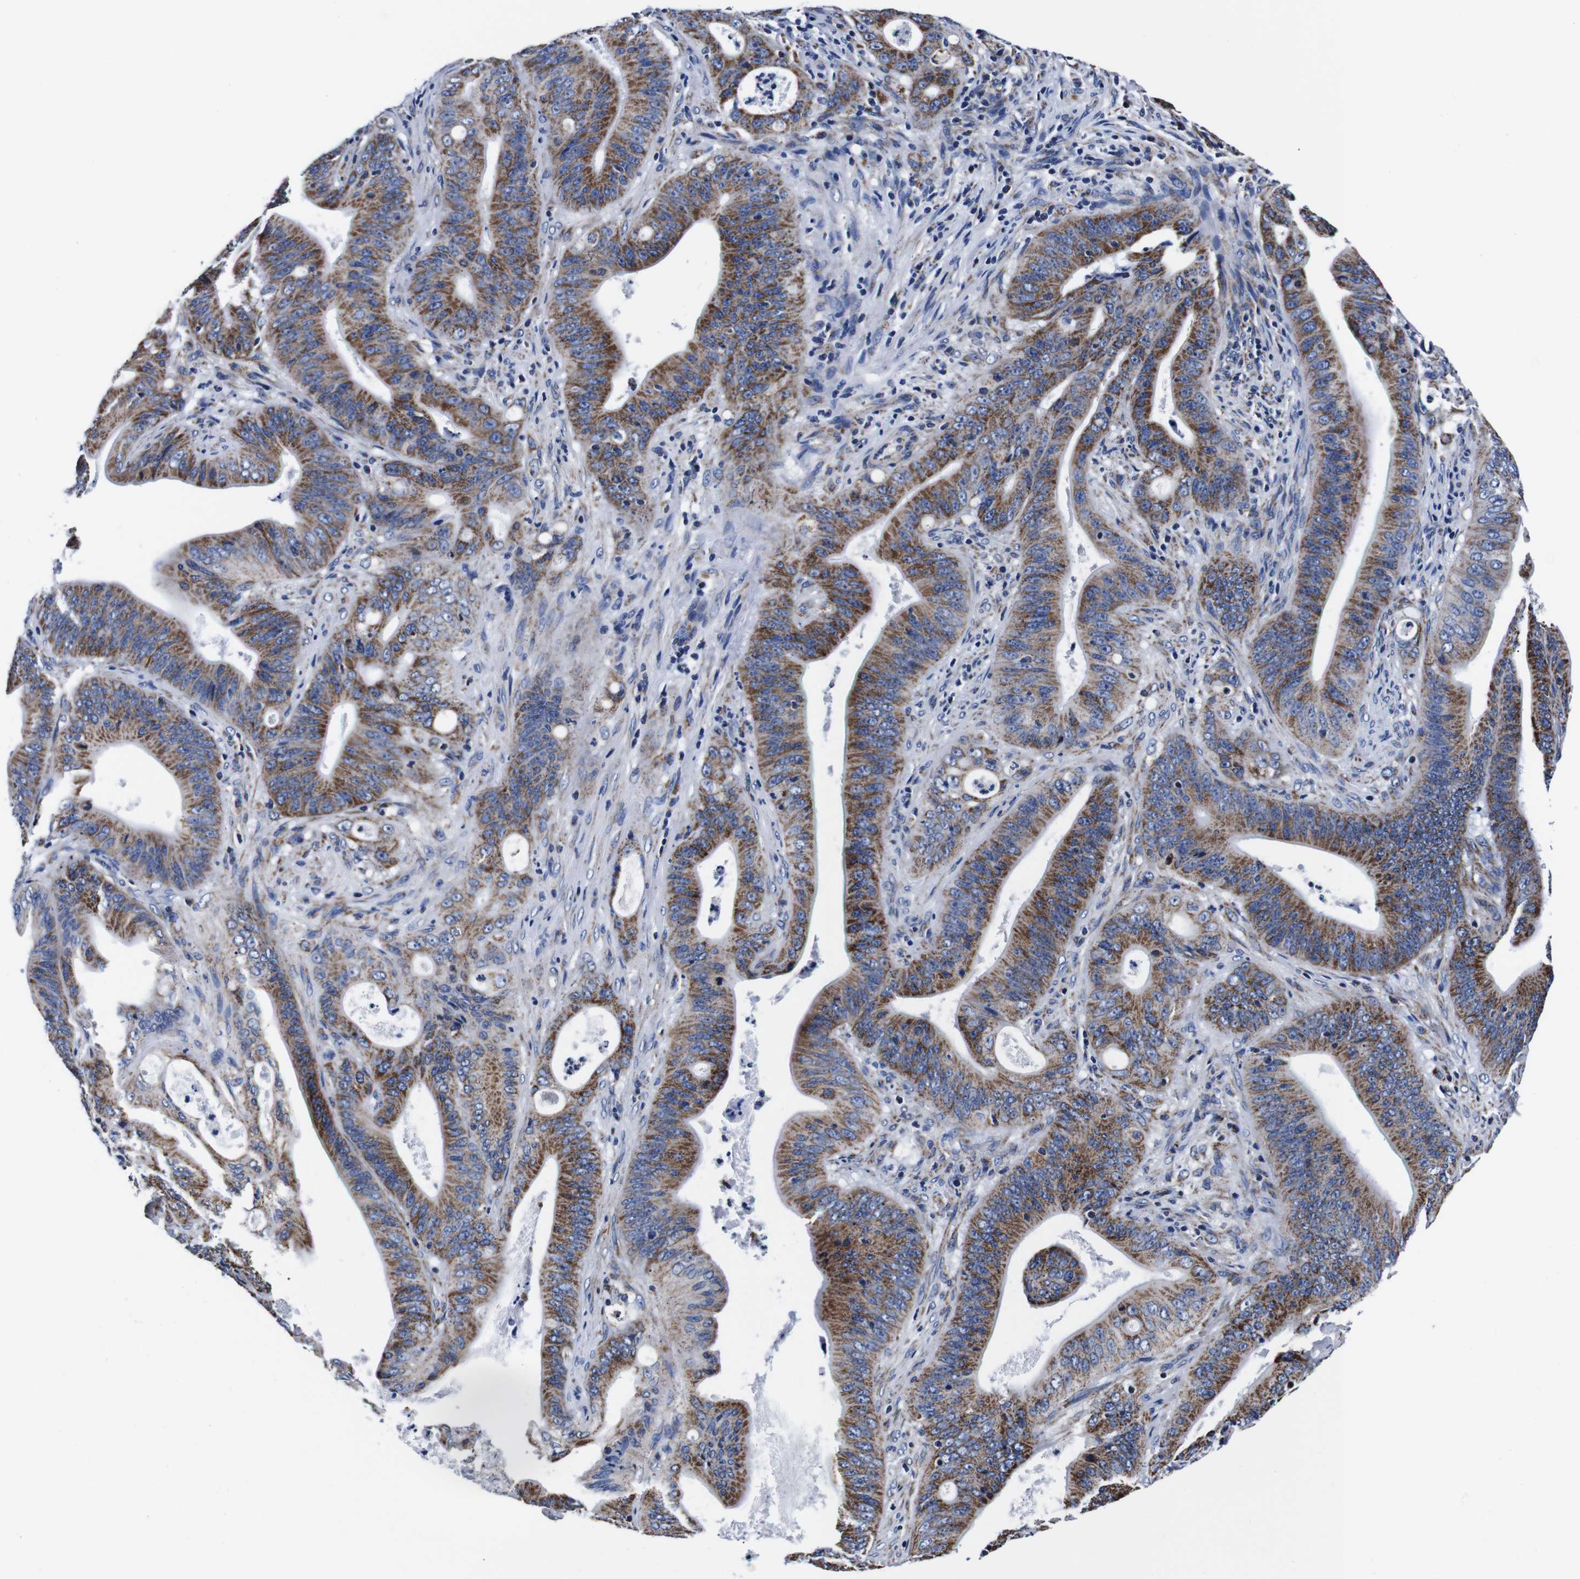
{"staining": {"intensity": "moderate", "quantity": ">75%", "location": "cytoplasmic/membranous"}, "tissue": "pancreatic cancer", "cell_type": "Tumor cells", "image_type": "cancer", "snomed": [{"axis": "morphology", "description": "Normal tissue, NOS"}, {"axis": "topography", "description": "Lymph node"}], "caption": "High-power microscopy captured an immunohistochemistry photomicrograph of pancreatic cancer, revealing moderate cytoplasmic/membranous positivity in approximately >75% of tumor cells.", "gene": "FKBP9", "patient": {"sex": "male", "age": 62}}